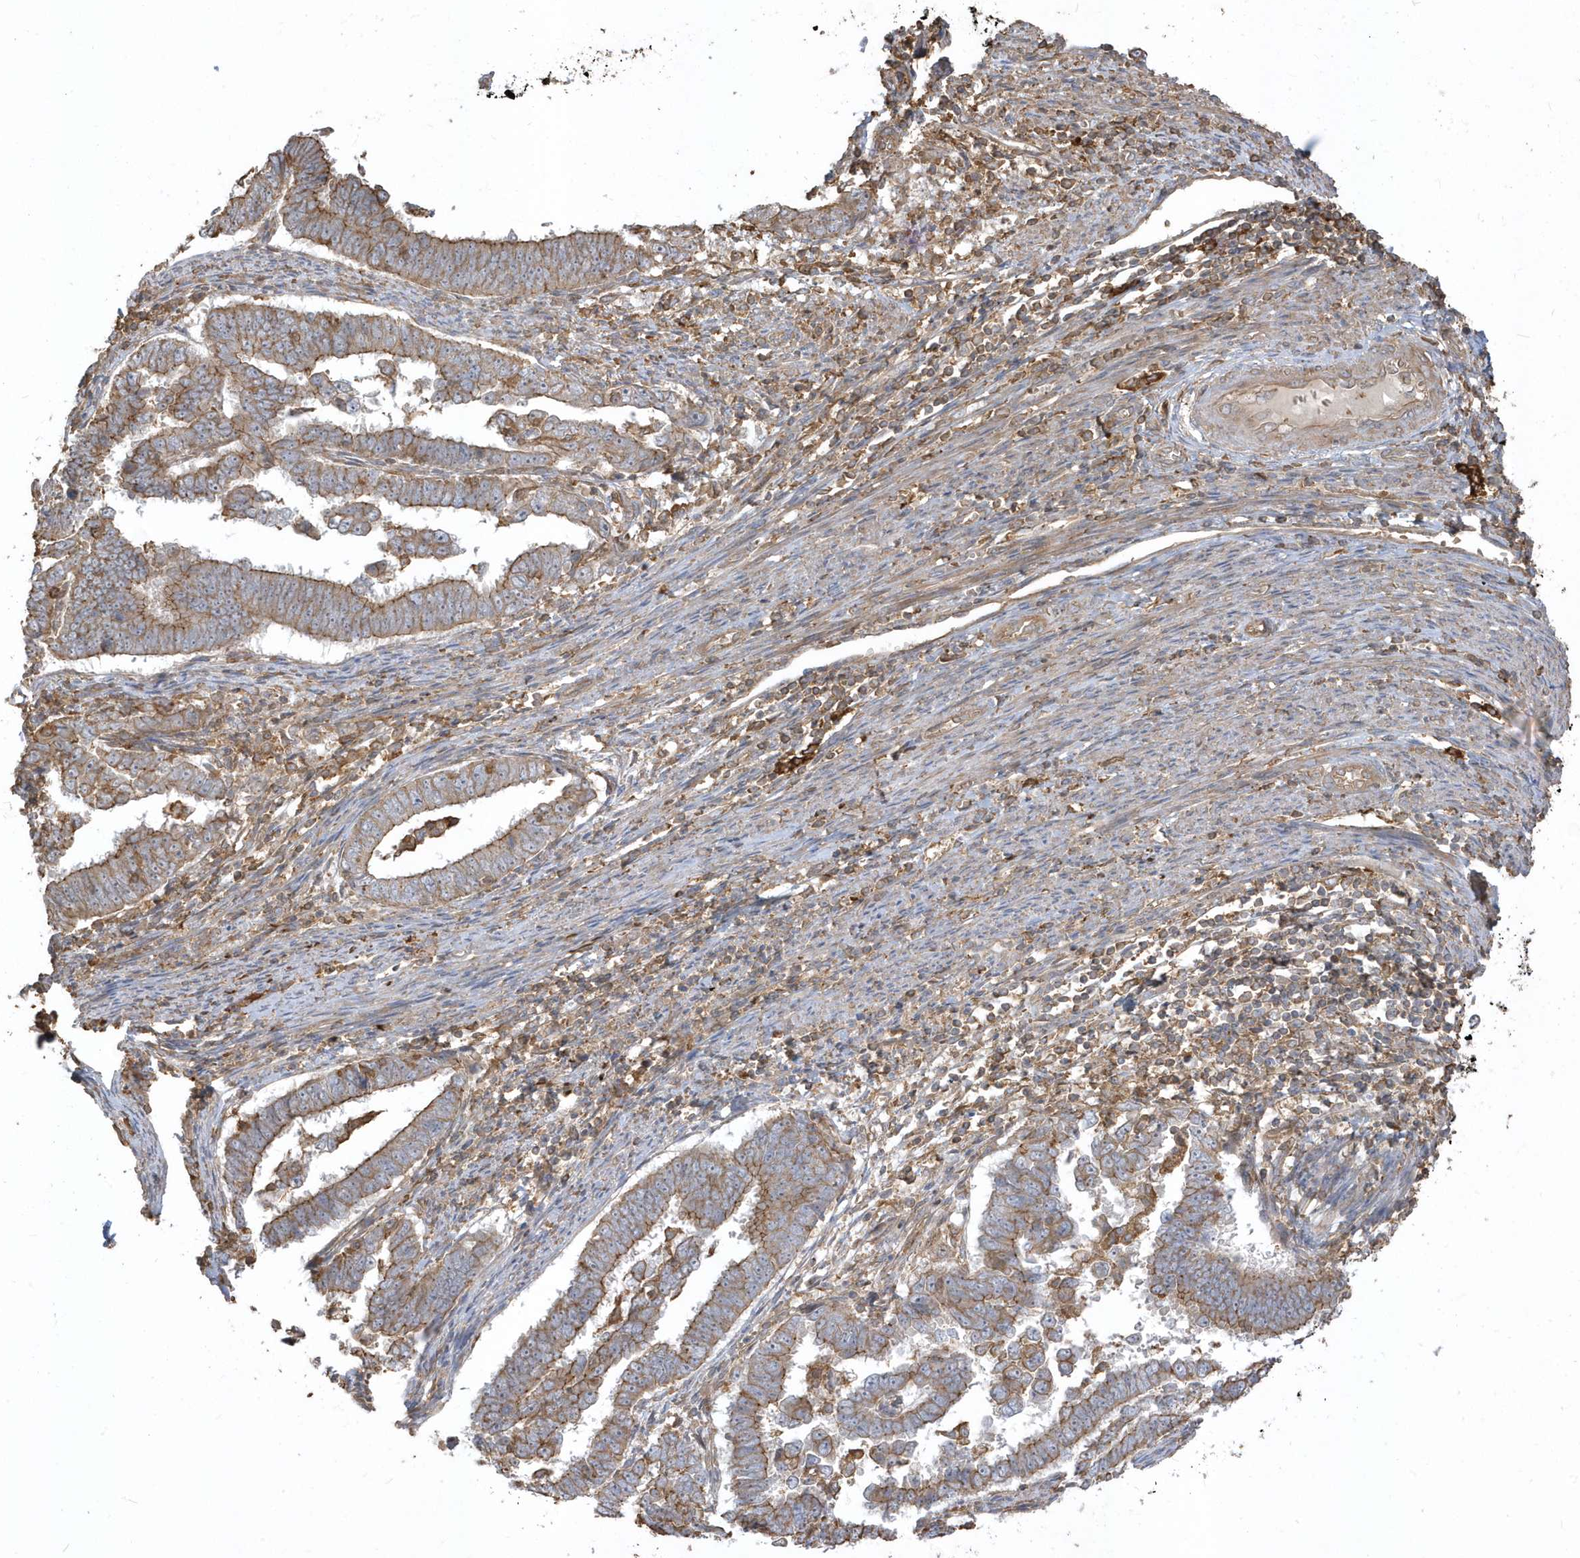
{"staining": {"intensity": "moderate", "quantity": ">75%", "location": "cytoplasmic/membranous"}, "tissue": "endometrial cancer", "cell_type": "Tumor cells", "image_type": "cancer", "snomed": [{"axis": "morphology", "description": "Adenocarcinoma, NOS"}, {"axis": "topography", "description": "Endometrium"}], "caption": "Protein staining shows moderate cytoplasmic/membranous positivity in approximately >75% of tumor cells in adenocarcinoma (endometrial).", "gene": "ZBTB8A", "patient": {"sex": "female", "age": 75}}